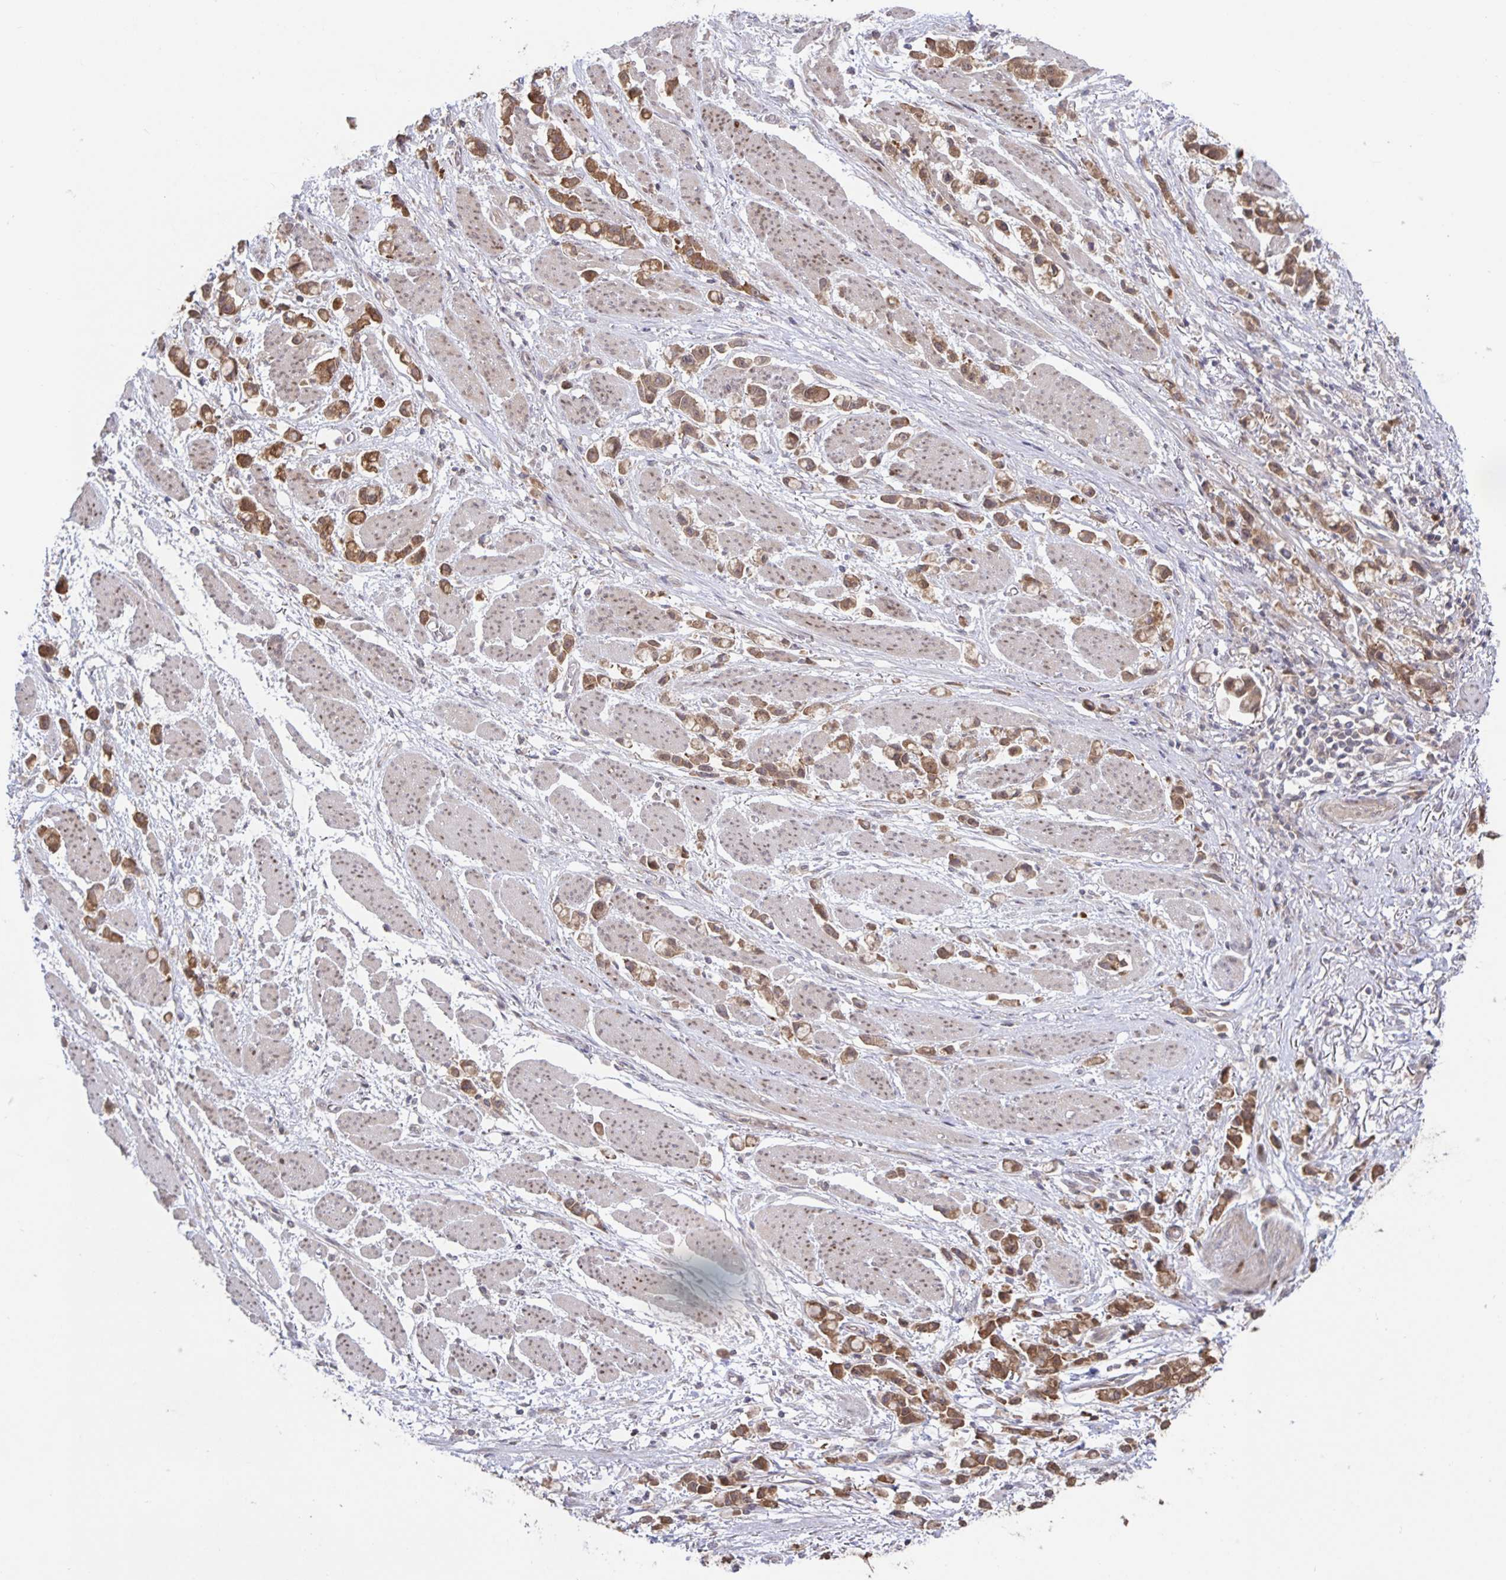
{"staining": {"intensity": "moderate", "quantity": ">75%", "location": "cytoplasmic/membranous"}, "tissue": "stomach cancer", "cell_type": "Tumor cells", "image_type": "cancer", "snomed": [{"axis": "morphology", "description": "Adenocarcinoma, NOS"}, {"axis": "topography", "description": "Stomach"}], "caption": "Protein staining displays moderate cytoplasmic/membranous positivity in about >75% of tumor cells in adenocarcinoma (stomach).", "gene": "AACS", "patient": {"sex": "female", "age": 81}}